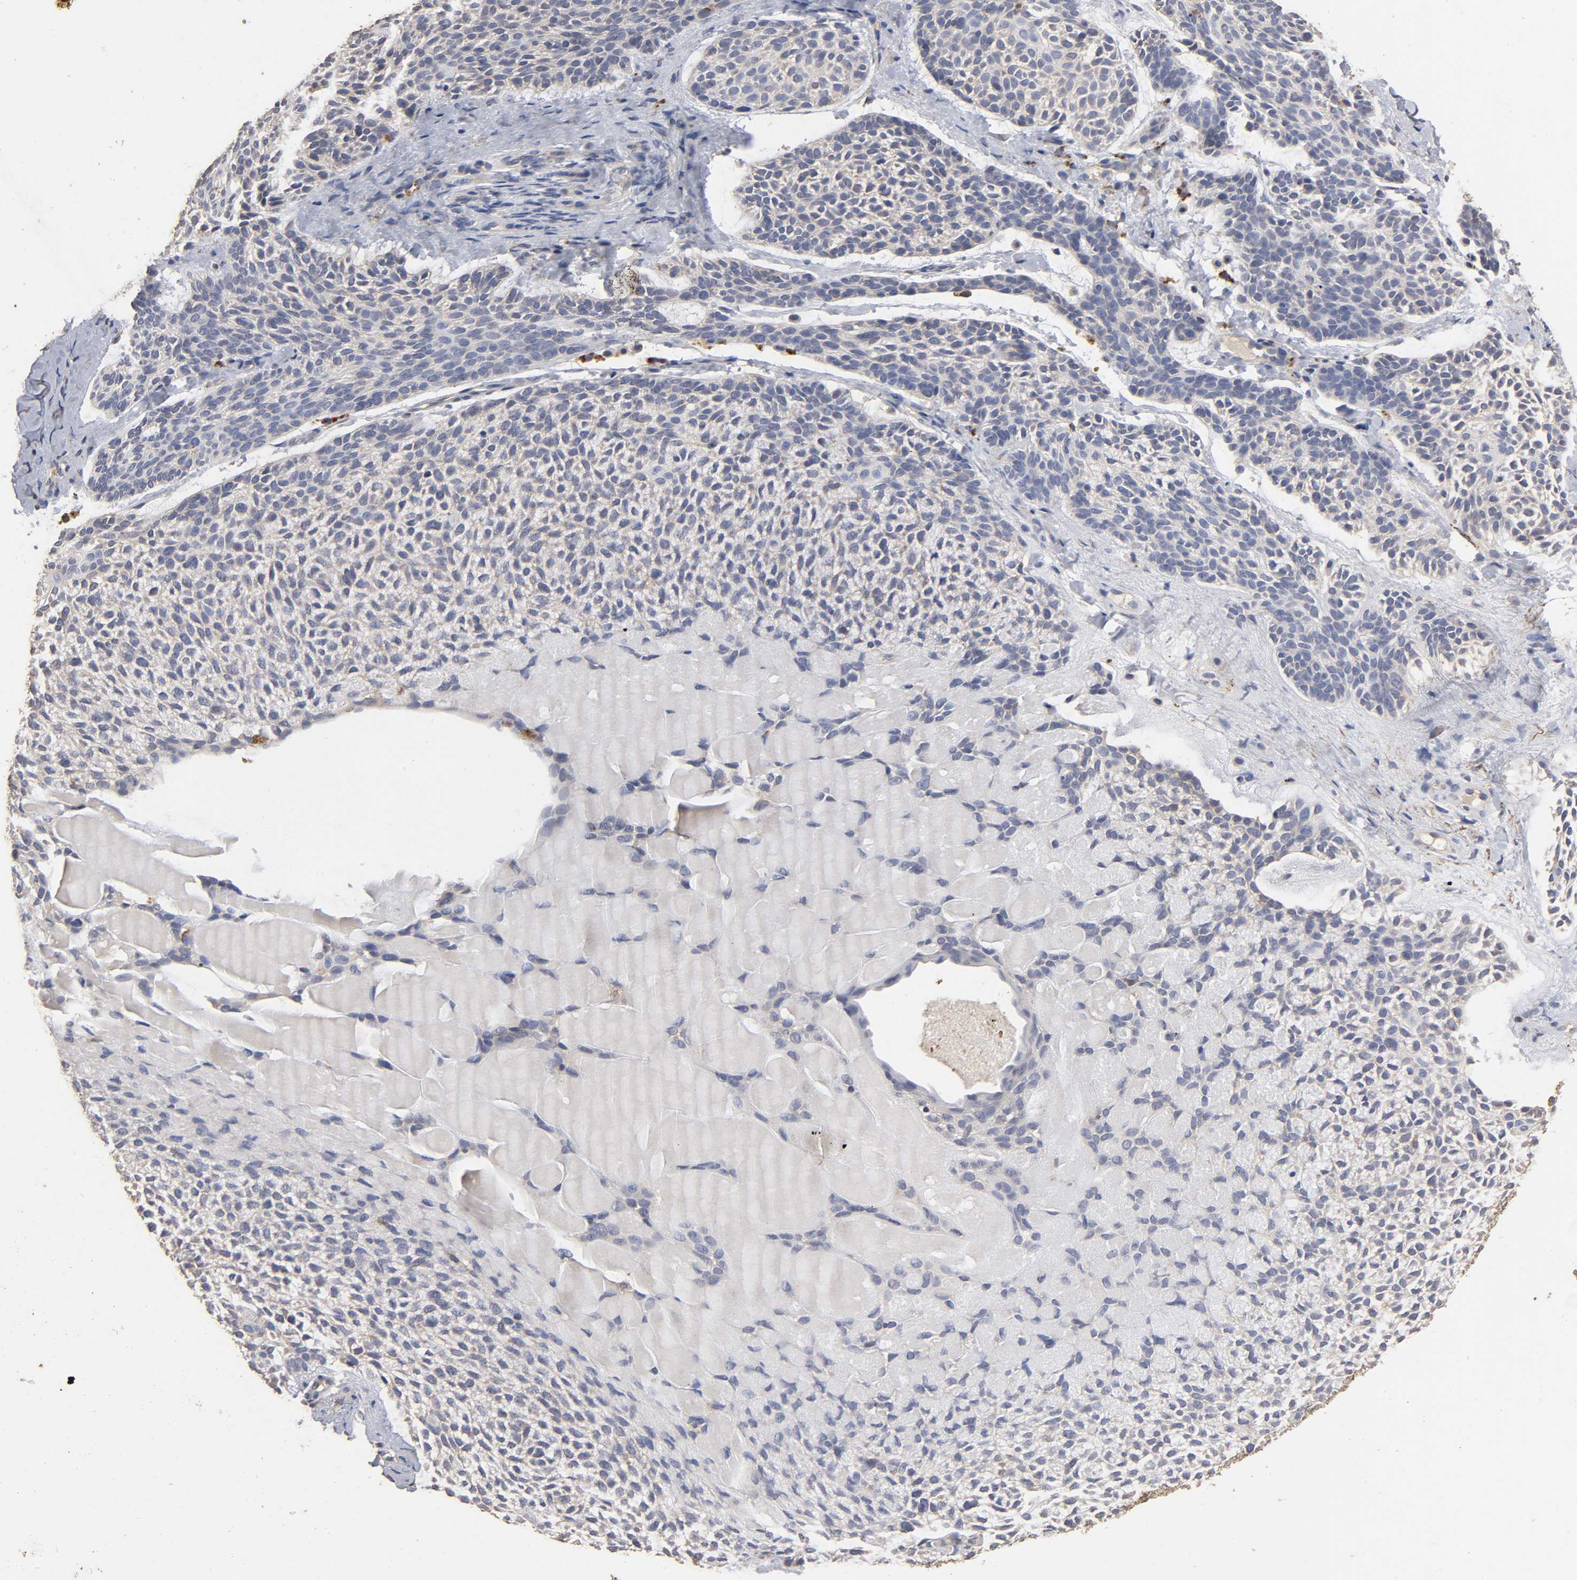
{"staining": {"intensity": "negative", "quantity": "none", "location": "none"}, "tissue": "skin cancer", "cell_type": "Tumor cells", "image_type": "cancer", "snomed": [{"axis": "morphology", "description": "Normal tissue, NOS"}, {"axis": "morphology", "description": "Basal cell carcinoma"}, {"axis": "topography", "description": "Skin"}], "caption": "Tumor cells are negative for protein expression in human skin basal cell carcinoma.", "gene": "EIF4G2", "patient": {"sex": "female", "age": 70}}